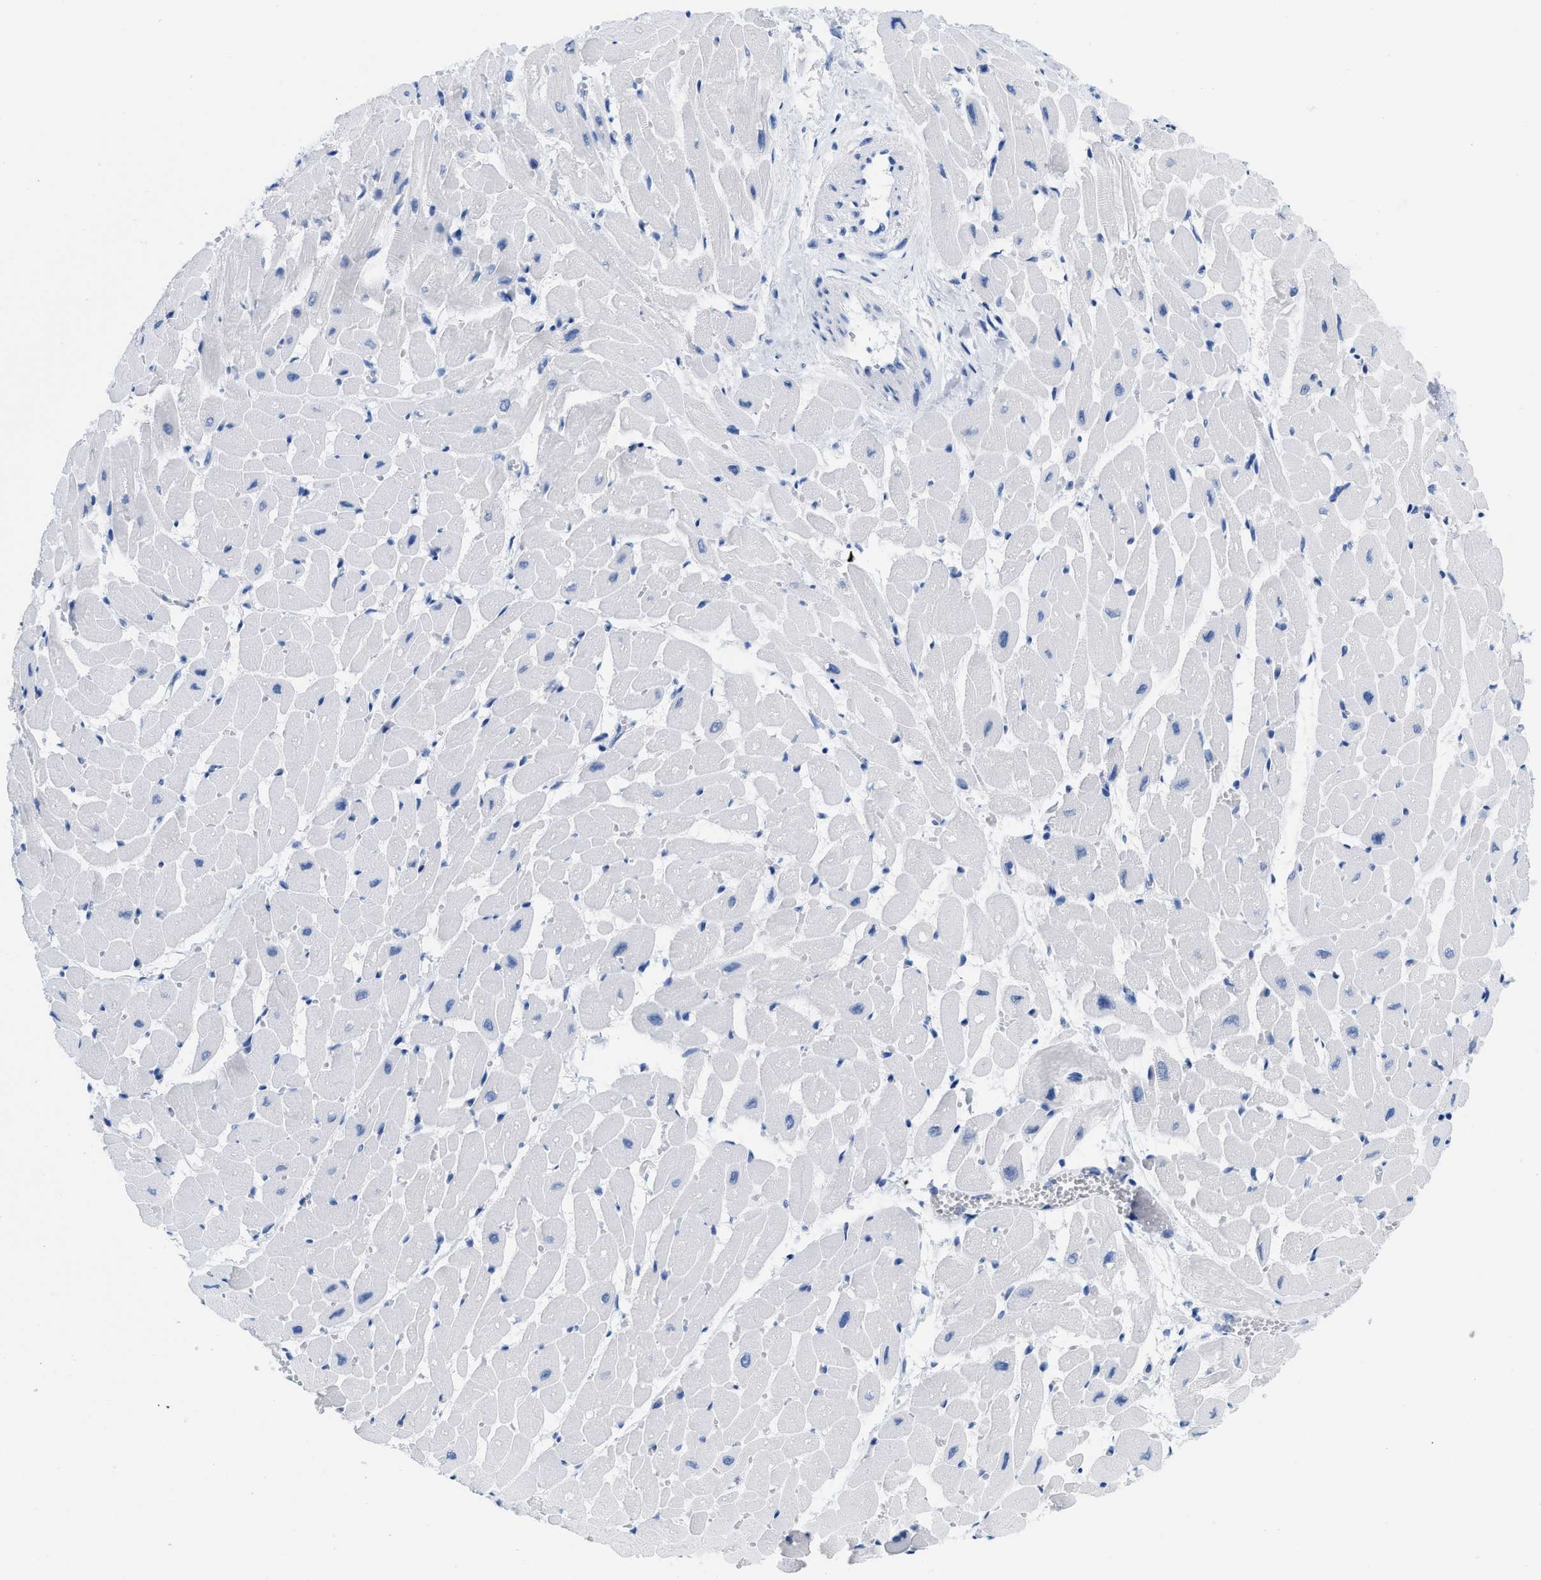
{"staining": {"intensity": "negative", "quantity": "none", "location": "none"}, "tissue": "heart muscle", "cell_type": "Cardiomyocytes", "image_type": "normal", "snomed": [{"axis": "morphology", "description": "Normal tissue, NOS"}, {"axis": "topography", "description": "Heart"}], "caption": "This is a histopathology image of immunohistochemistry (IHC) staining of normal heart muscle, which shows no staining in cardiomyocytes.", "gene": "CR1", "patient": {"sex": "male", "age": 45}}